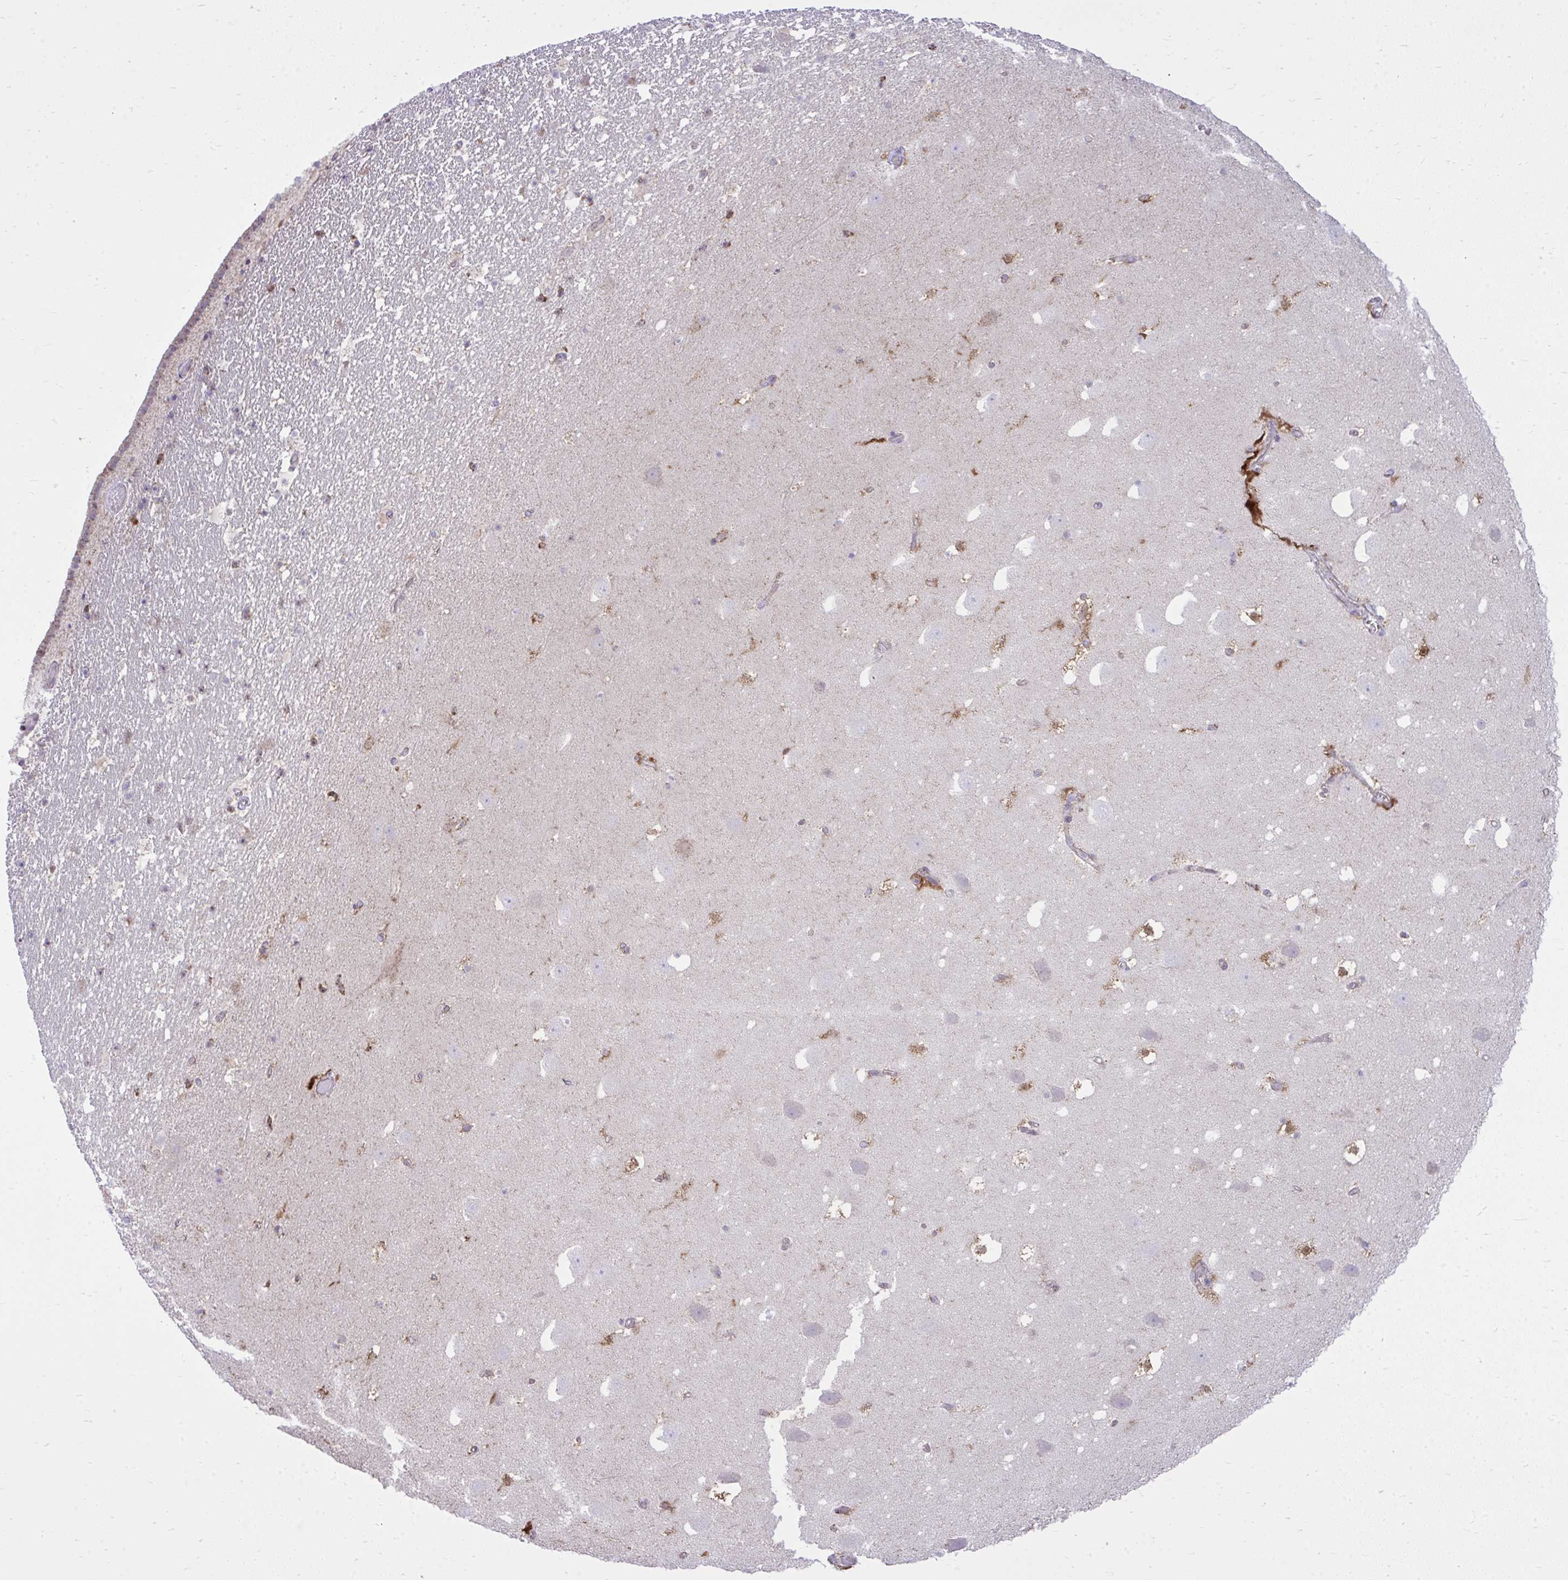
{"staining": {"intensity": "moderate", "quantity": "<25%", "location": "cytoplasmic/membranous"}, "tissue": "hippocampus", "cell_type": "Glial cells", "image_type": "normal", "snomed": [{"axis": "morphology", "description": "Normal tissue, NOS"}, {"axis": "topography", "description": "Hippocampus"}], "caption": "DAB immunohistochemical staining of benign human hippocampus shows moderate cytoplasmic/membranous protein positivity in about <25% of glial cells.", "gene": "GPRIN3", "patient": {"sex": "female", "age": 42}}